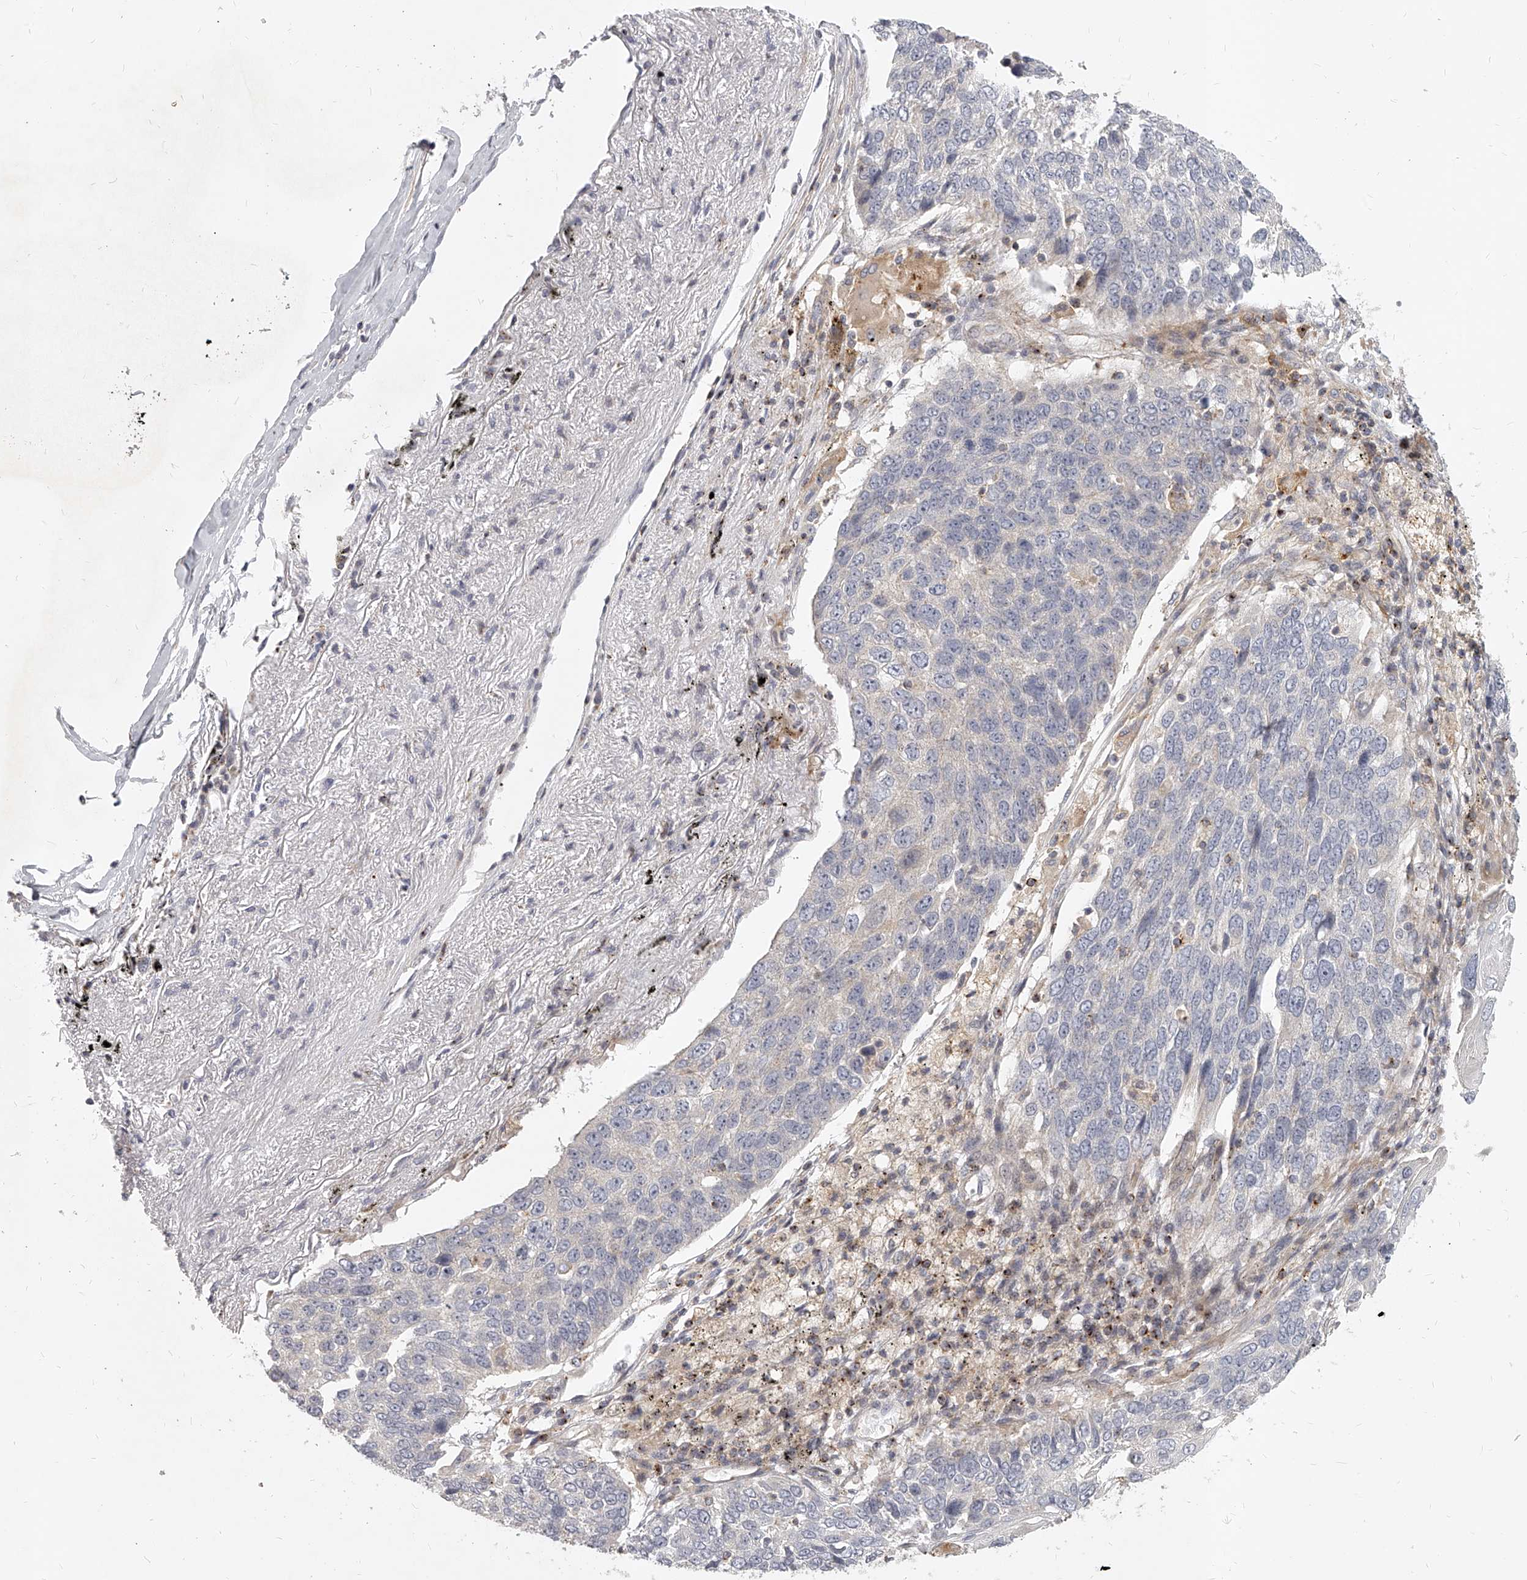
{"staining": {"intensity": "negative", "quantity": "none", "location": "none"}, "tissue": "lung cancer", "cell_type": "Tumor cells", "image_type": "cancer", "snomed": [{"axis": "morphology", "description": "Squamous cell carcinoma, NOS"}, {"axis": "topography", "description": "Lung"}], "caption": "Immunohistochemical staining of lung cancer (squamous cell carcinoma) exhibits no significant staining in tumor cells. Brightfield microscopy of immunohistochemistry stained with DAB (3,3'-diaminobenzidine) (brown) and hematoxylin (blue), captured at high magnification.", "gene": "SLC37A1", "patient": {"sex": "male", "age": 66}}